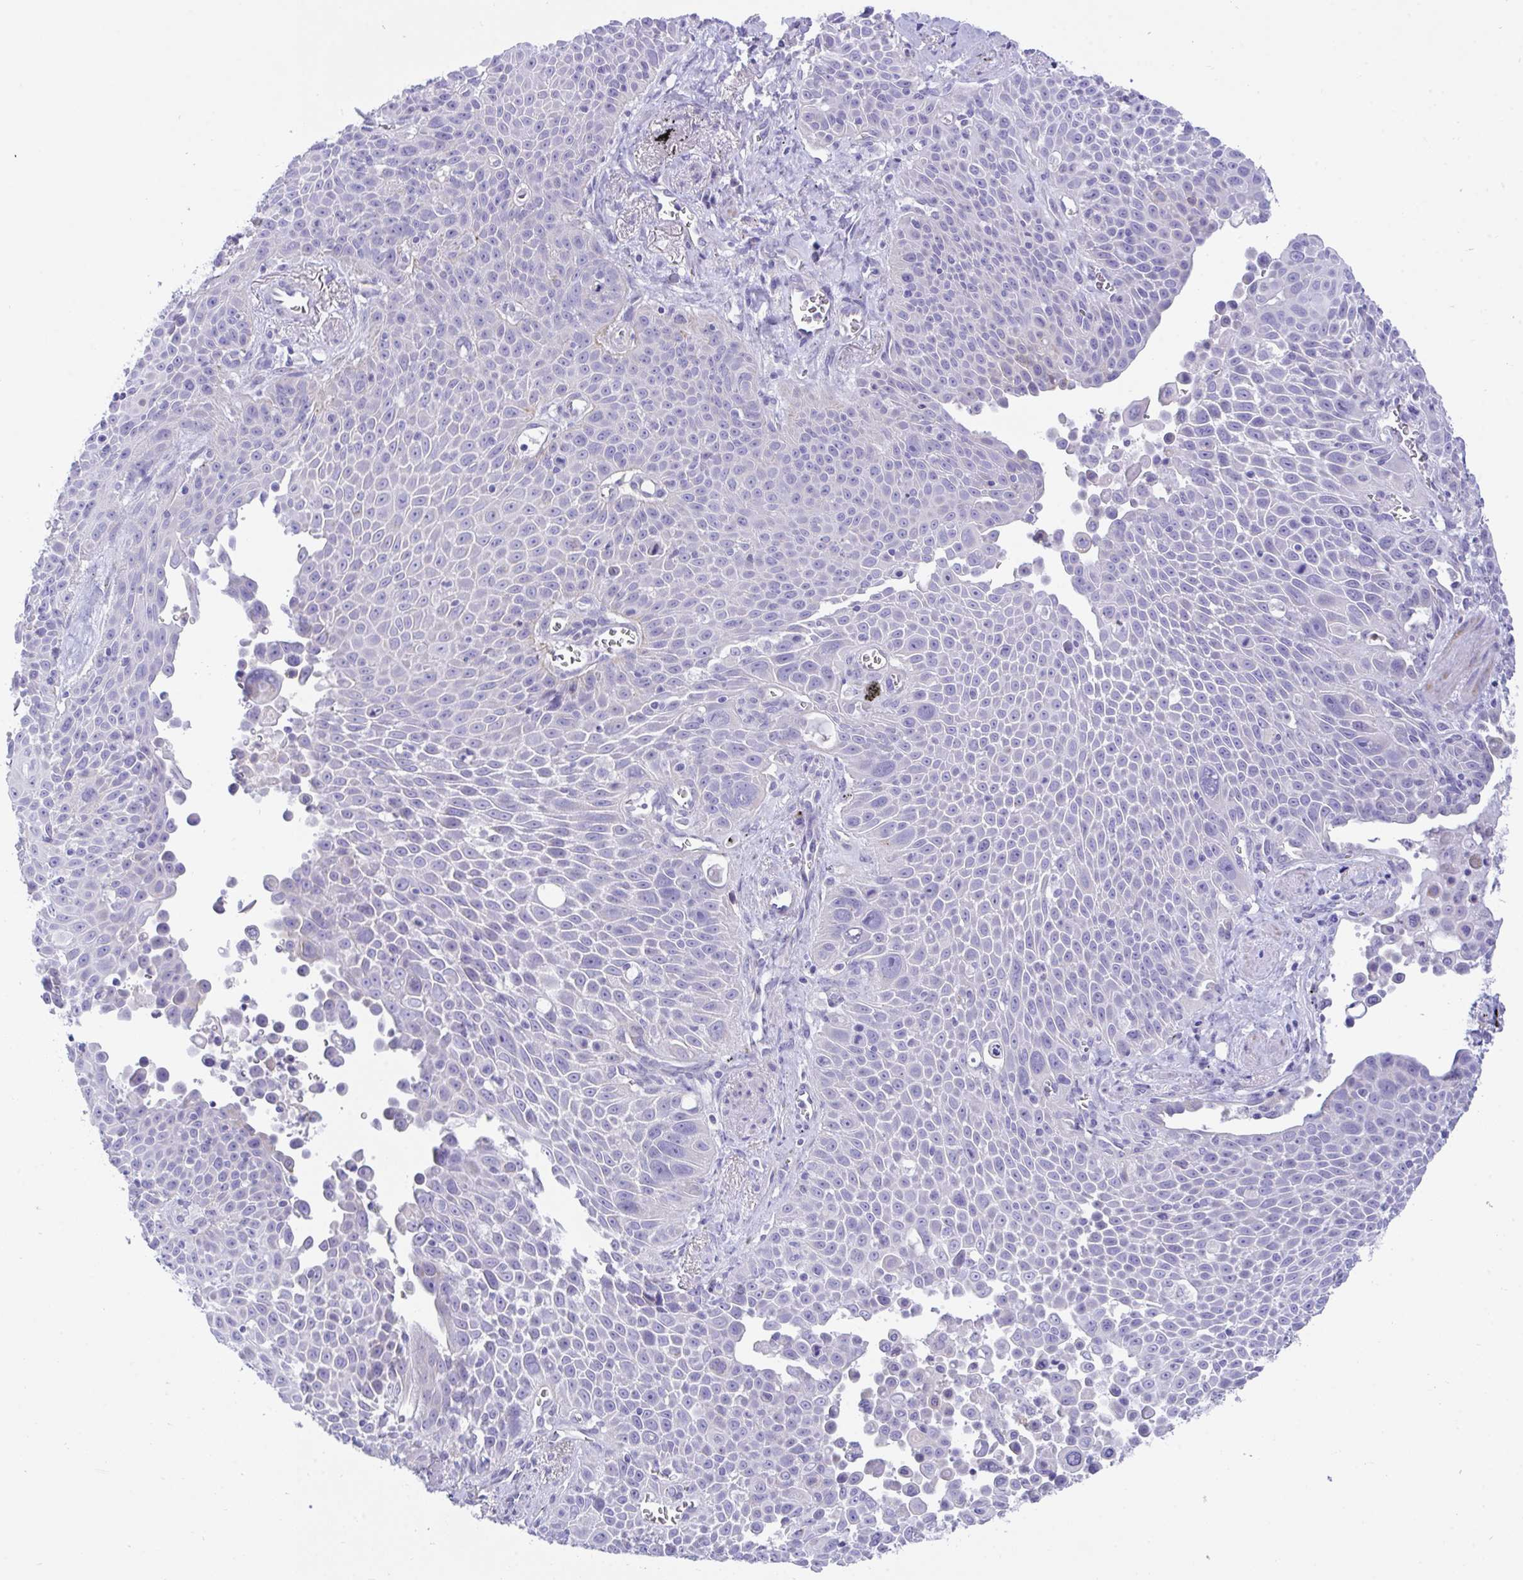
{"staining": {"intensity": "negative", "quantity": "none", "location": "none"}, "tissue": "lung cancer", "cell_type": "Tumor cells", "image_type": "cancer", "snomed": [{"axis": "morphology", "description": "Squamous cell carcinoma, NOS"}, {"axis": "morphology", "description": "Squamous cell carcinoma, metastatic, NOS"}, {"axis": "topography", "description": "Lymph node"}, {"axis": "topography", "description": "Lung"}], "caption": "Human lung cancer (metastatic squamous cell carcinoma) stained for a protein using IHC exhibits no expression in tumor cells.", "gene": "TMEM106B", "patient": {"sex": "female", "age": 62}}